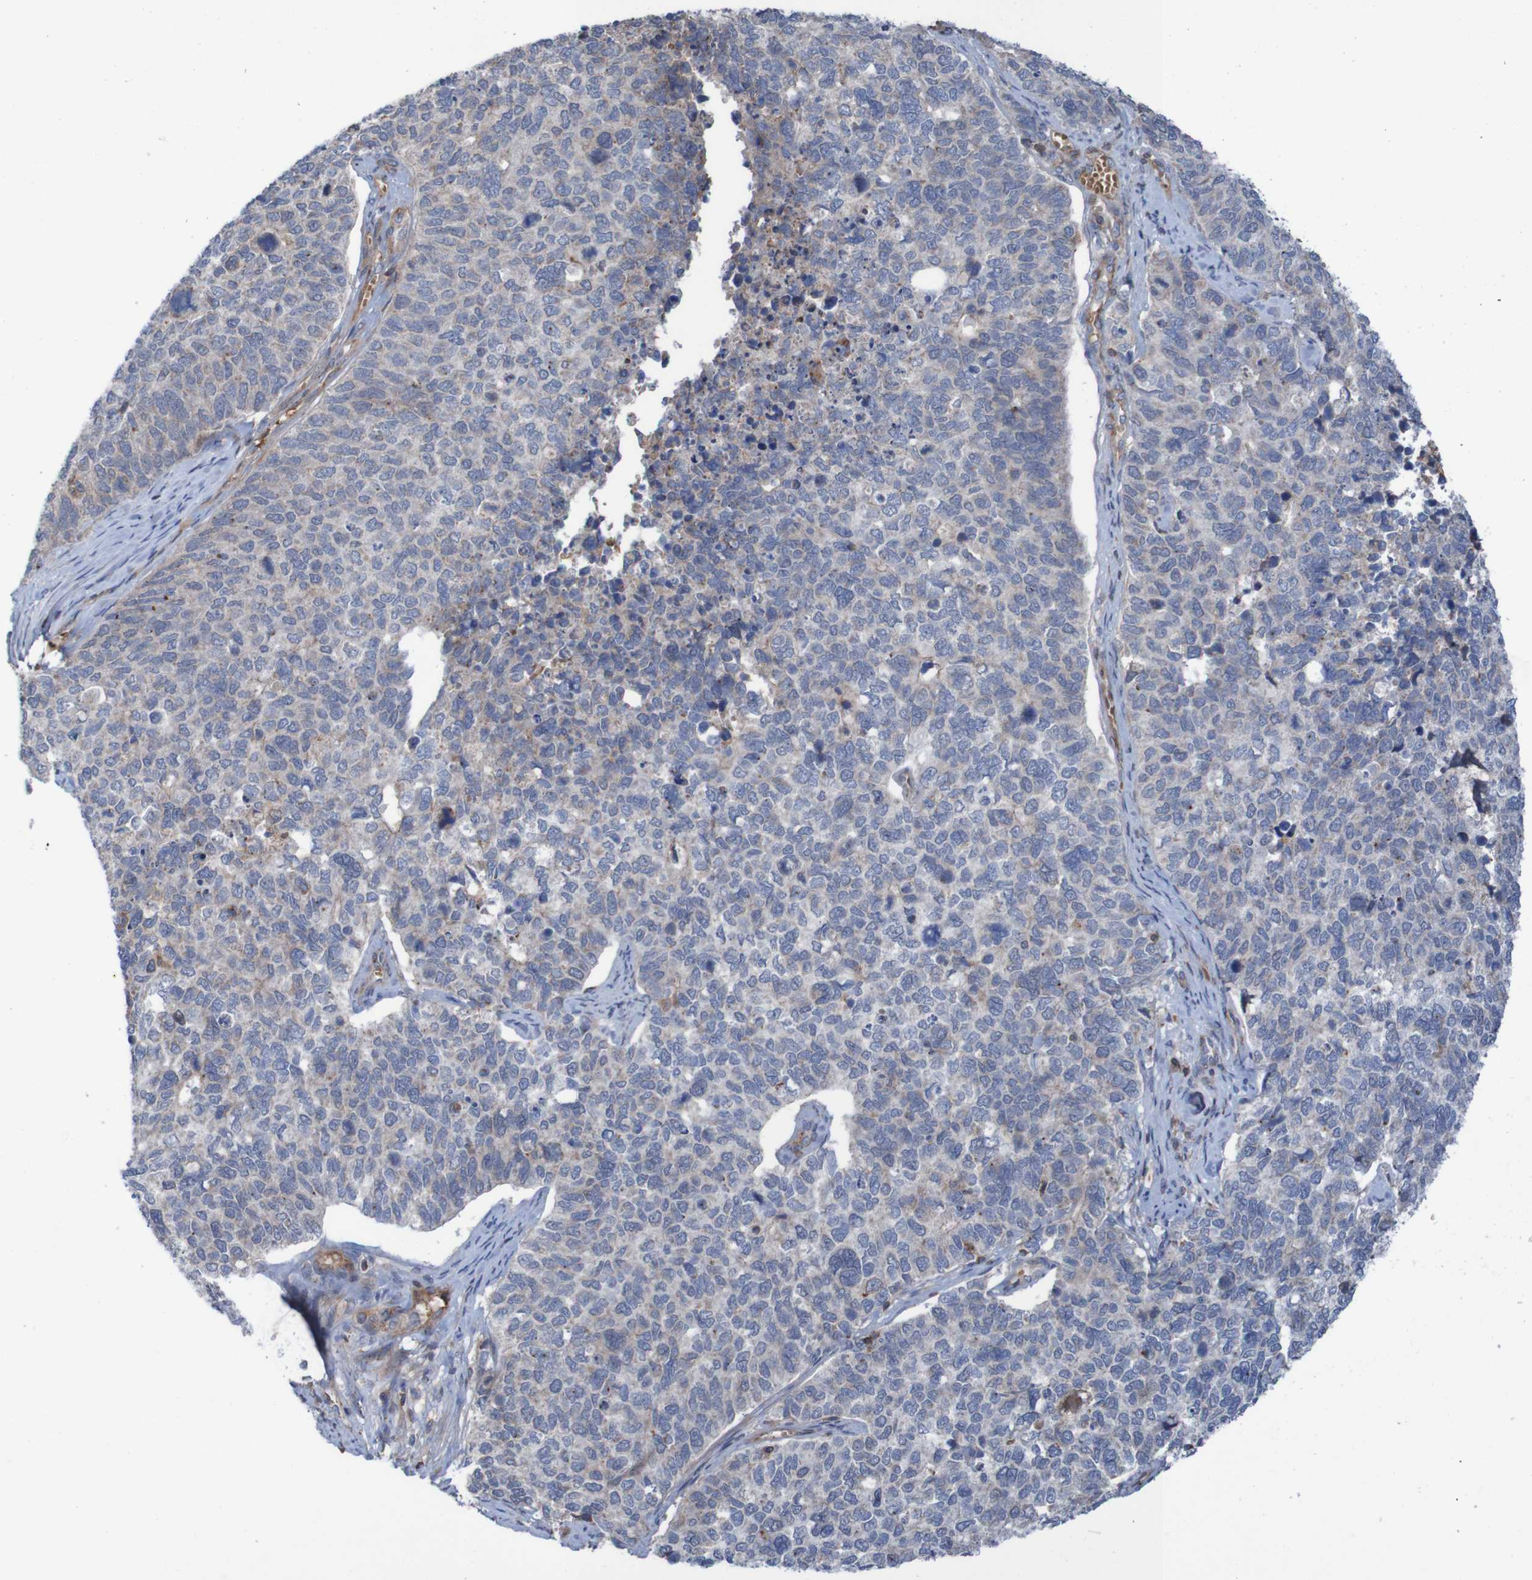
{"staining": {"intensity": "weak", "quantity": ">75%", "location": "cytoplasmic/membranous"}, "tissue": "cervical cancer", "cell_type": "Tumor cells", "image_type": "cancer", "snomed": [{"axis": "morphology", "description": "Squamous cell carcinoma, NOS"}, {"axis": "topography", "description": "Cervix"}], "caption": "Immunohistochemistry staining of cervical cancer, which demonstrates low levels of weak cytoplasmic/membranous positivity in approximately >75% of tumor cells indicating weak cytoplasmic/membranous protein positivity. The staining was performed using DAB (3,3'-diaminobenzidine) (brown) for protein detection and nuclei were counterstained in hematoxylin (blue).", "gene": "PDGFB", "patient": {"sex": "female", "age": 63}}